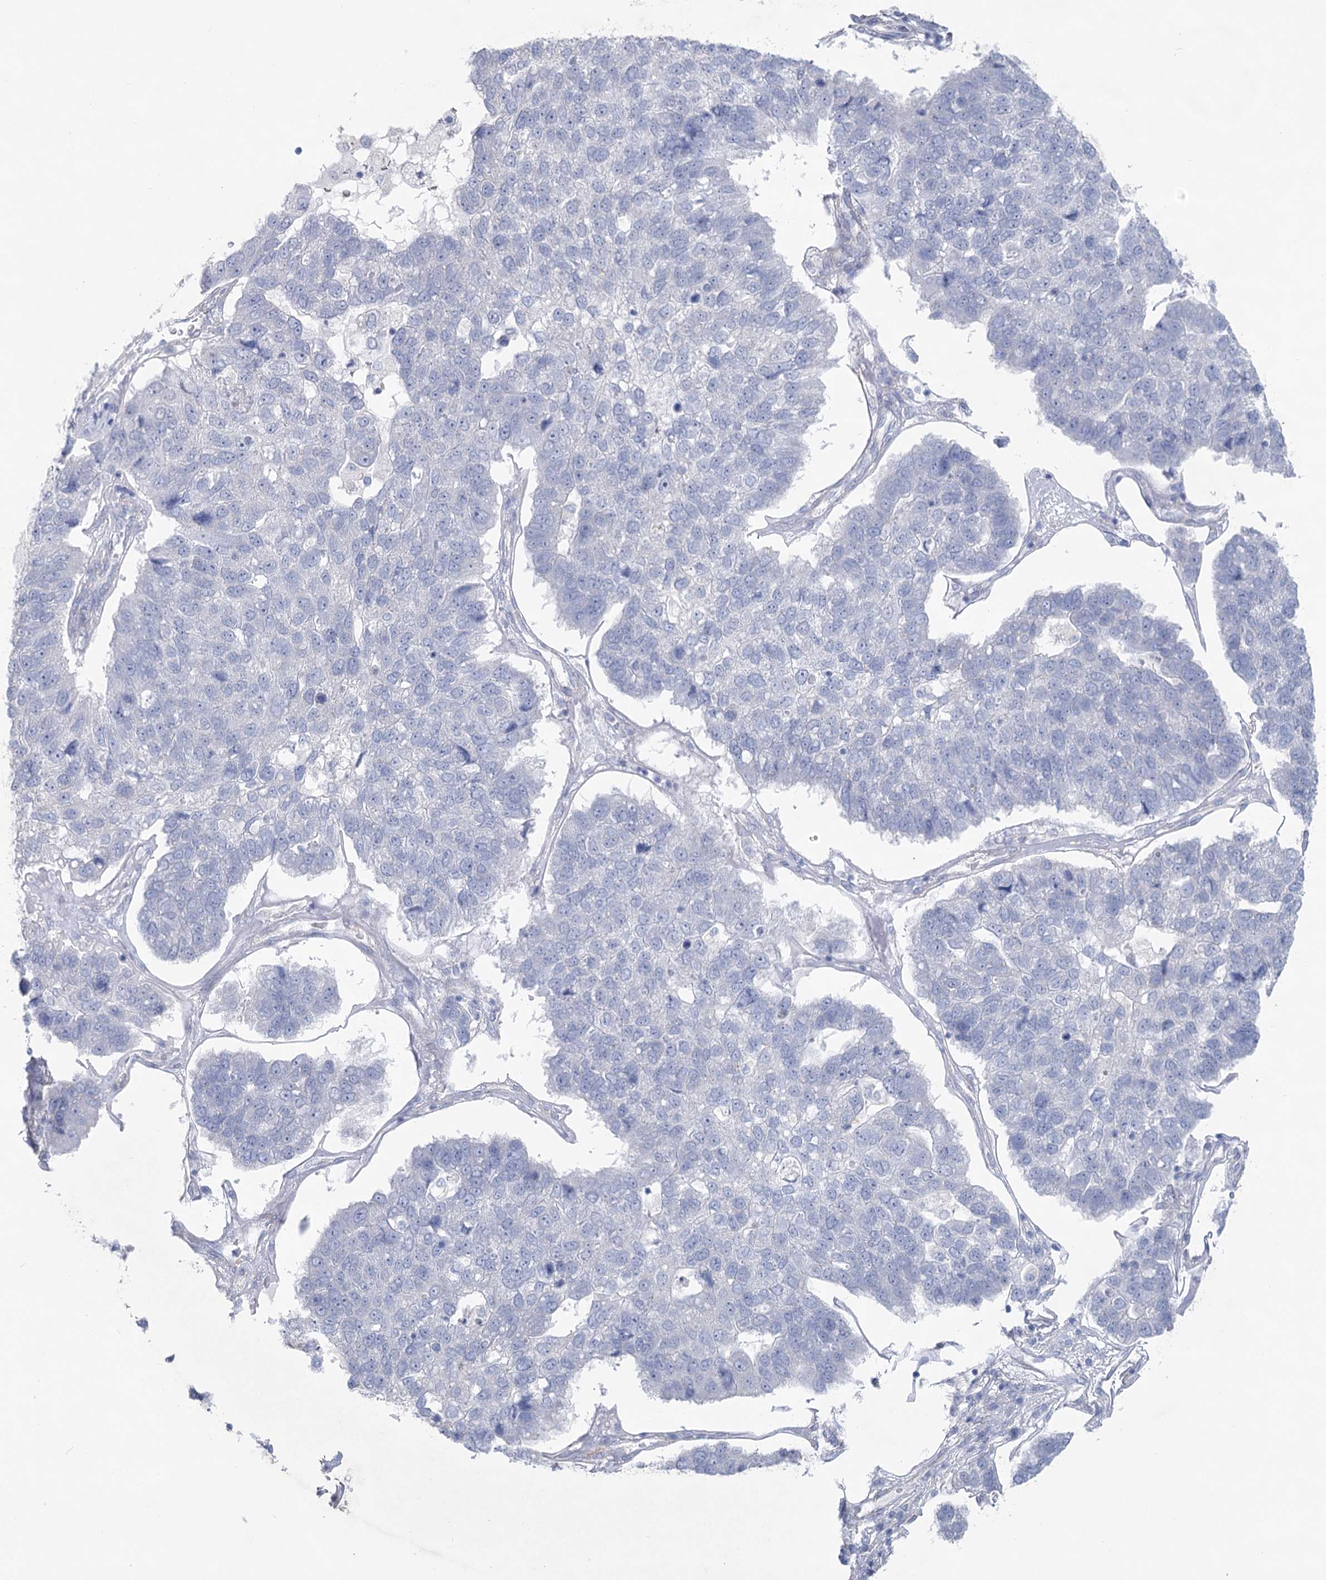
{"staining": {"intensity": "negative", "quantity": "none", "location": "none"}, "tissue": "pancreatic cancer", "cell_type": "Tumor cells", "image_type": "cancer", "snomed": [{"axis": "morphology", "description": "Adenocarcinoma, NOS"}, {"axis": "topography", "description": "Pancreas"}], "caption": "This is an IHC photomicrograph of adenocarcinoma (pancreatic). There is no staining in tumor cells.", "gene": "CCDC88A", "patient": {"sex": "female", "age": 61}}